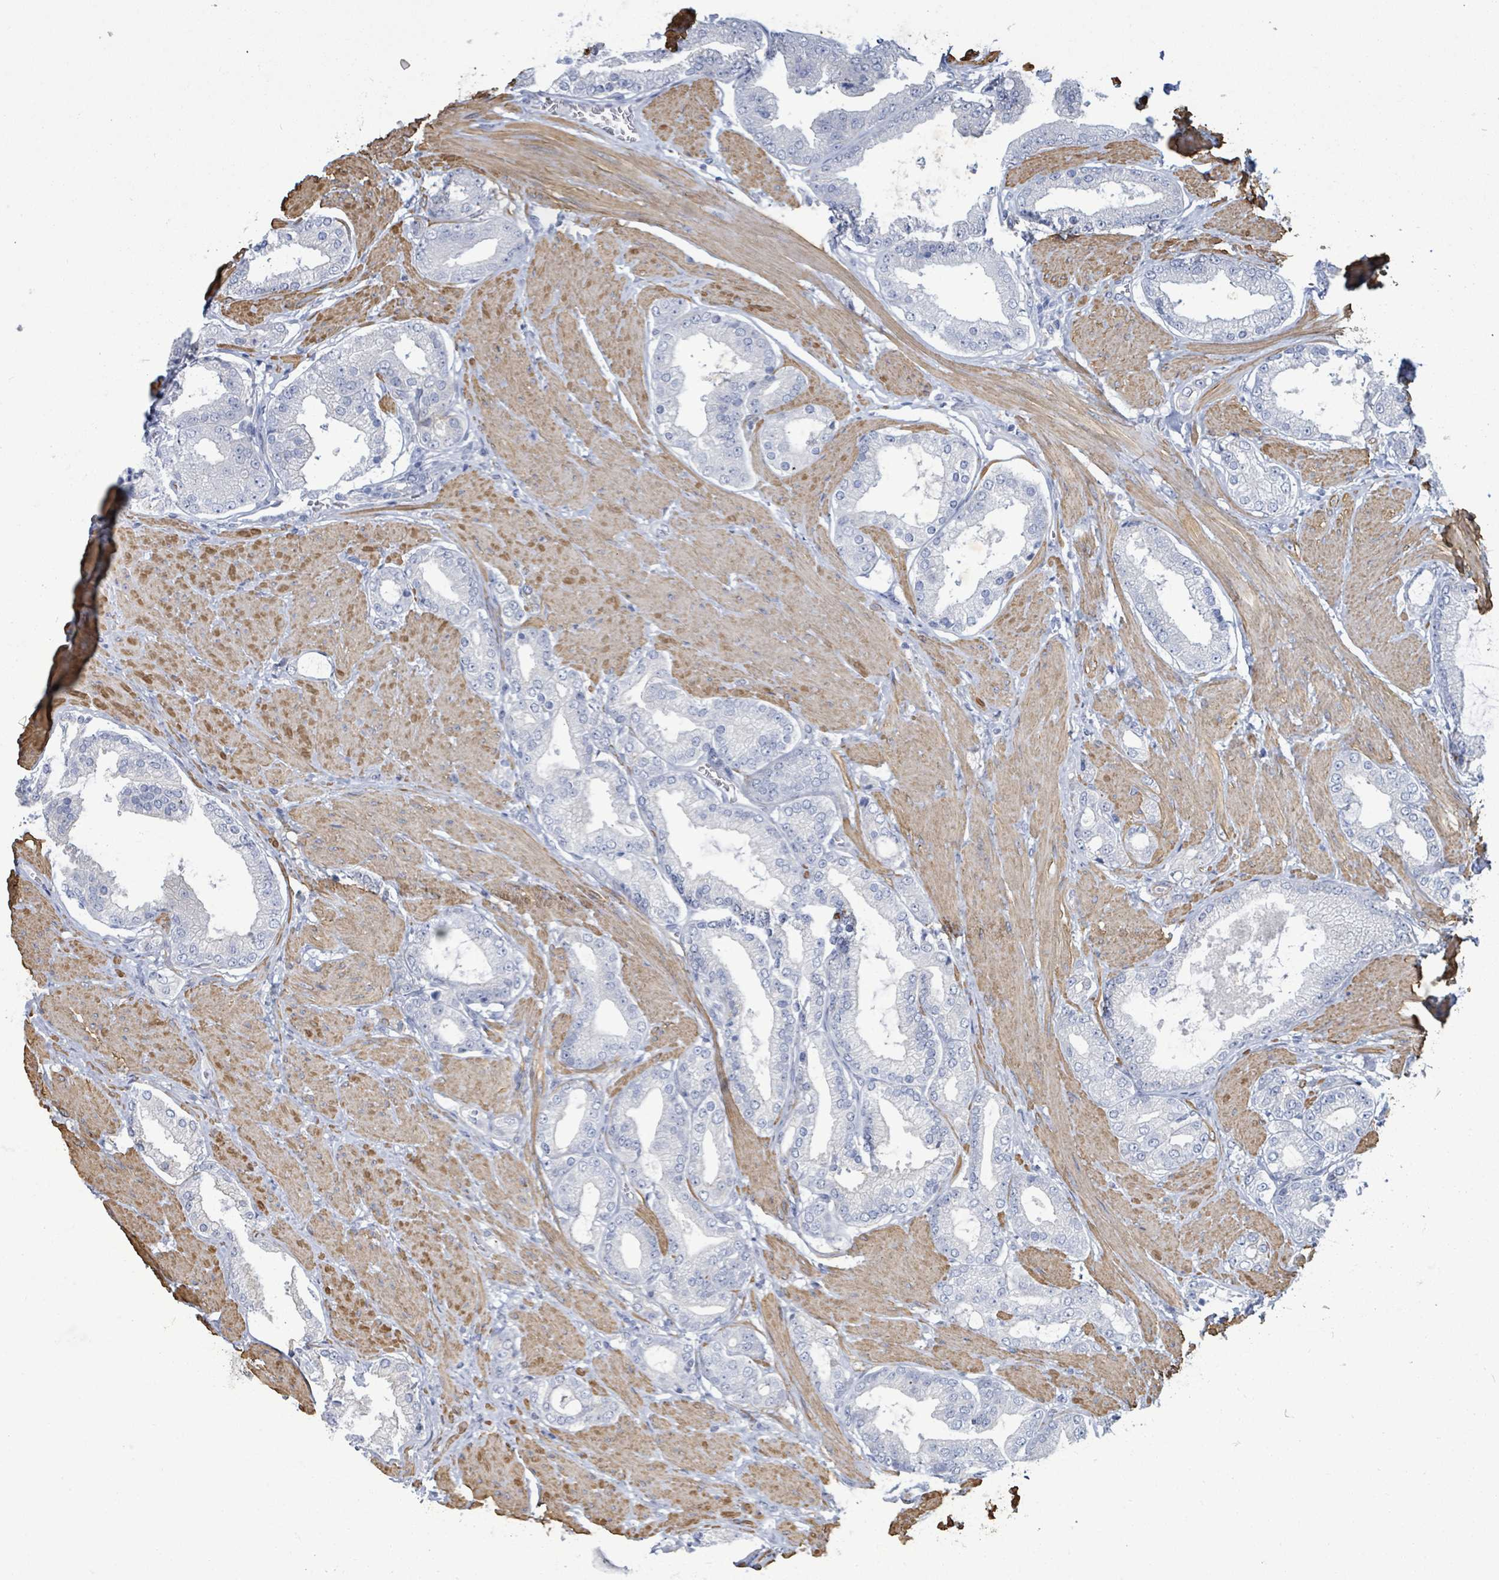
{"staining": {"intensity": "negative", "quantity": "none", "location": "none"}, "tissue": "prostate cancer", "cell_type": "Tumor cells", "image_type": "cancer", "snomed": [{"axis": "morphology", "description": "Adenocarcinoma, Low grade"}, {"axis": "topography", "description": "Prostate"}], "caption": "Prostate cancer was stained to show a protein in brown. There is no significant positivity in tumor cells.", "gene": "DMRTC1B", "patient": {"sex": "male", "age": 42}}